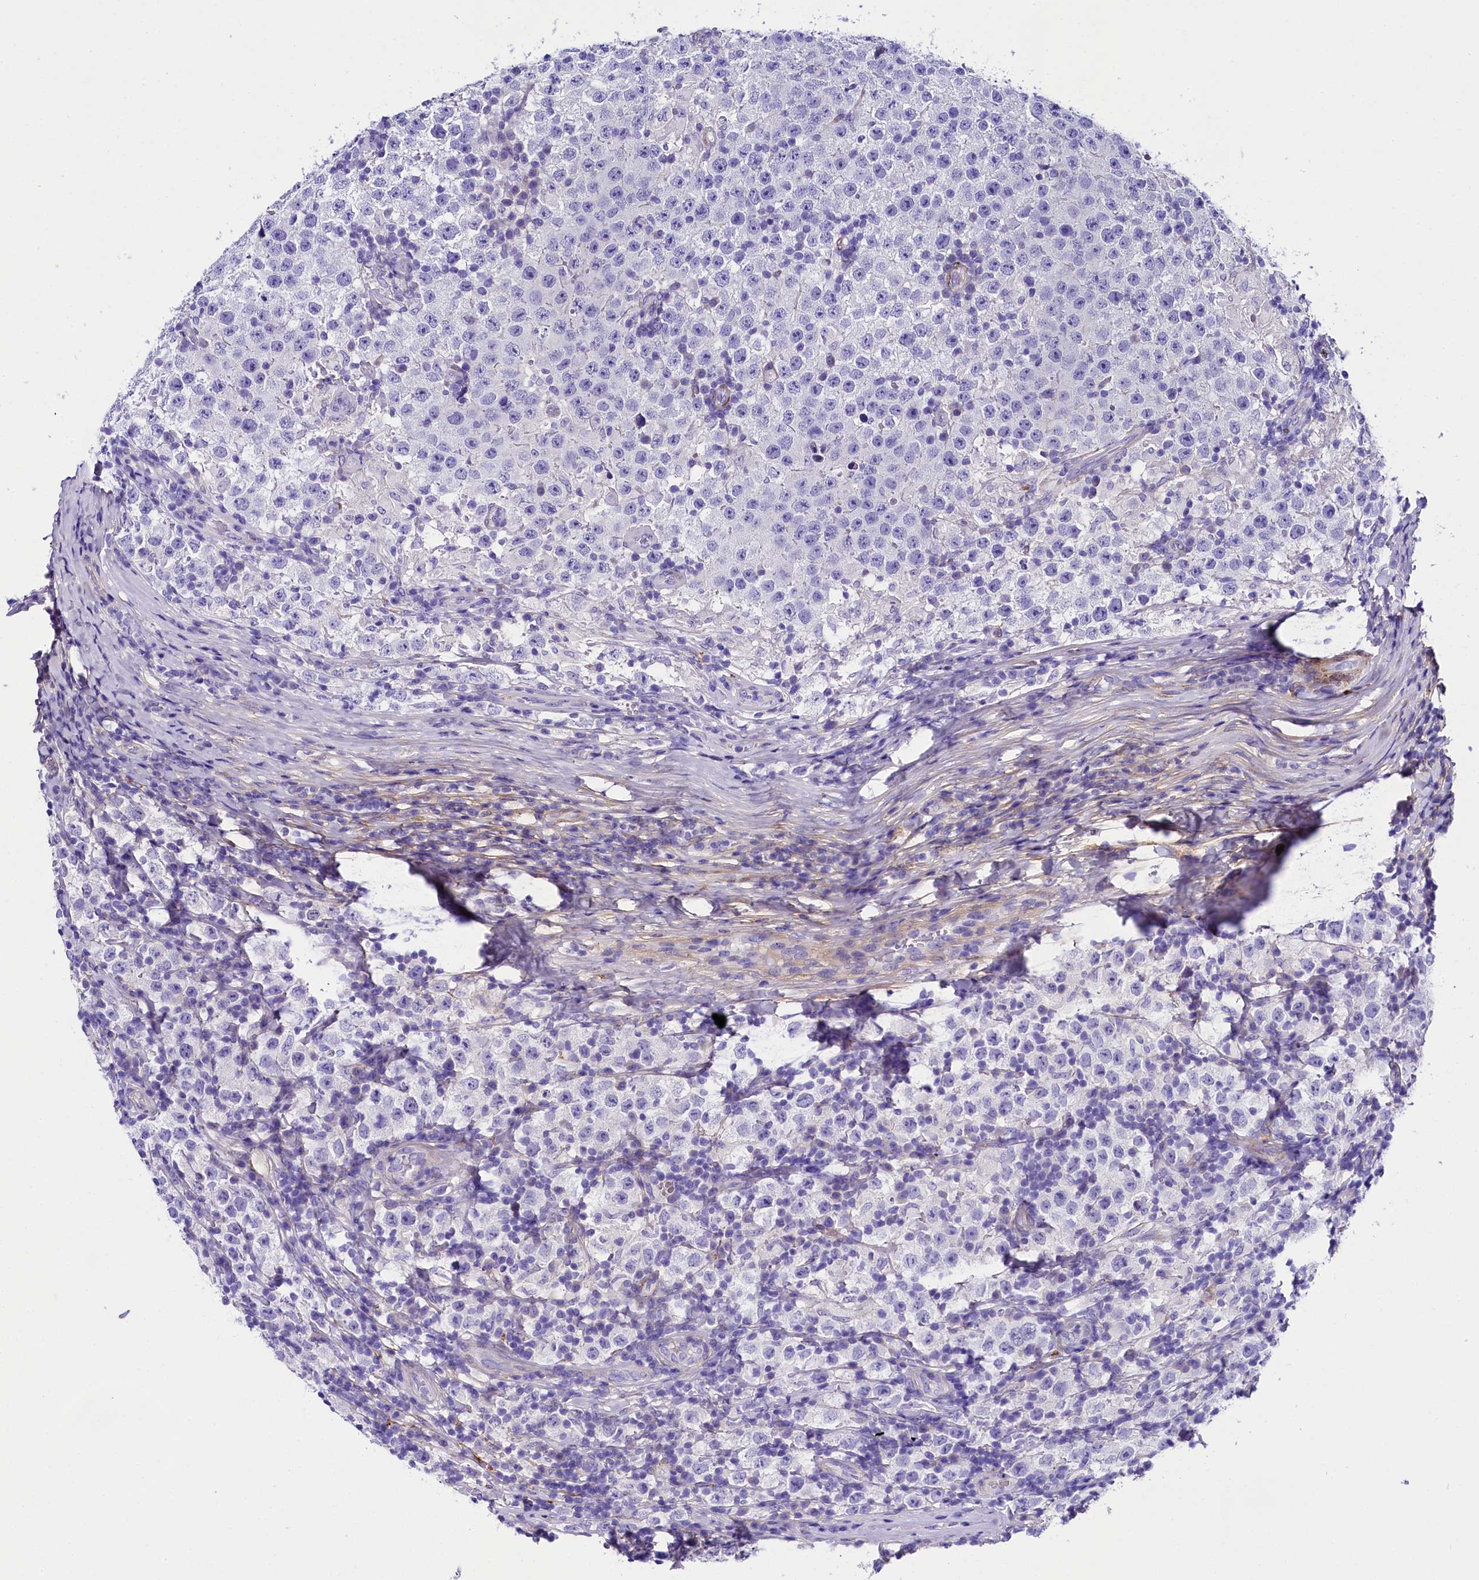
{"staining": {"intensity": "negative", "quantity": "none", "location": "none"}, "tissue": "testis cancer", "cell_type": "Tumor cells", "image_type": "cancer", "snomed": [{"axis": "morphology", "description": "Normal tissue, NOS"}, {"axis": "morphology", "description": "Urothelial carcinoma, High grade"}, {"axis": "morphology", "description": "Seminoma, NOS"}, {"axis": "morphology", "description": "Carcinoma, Embryonal, NOS"}, {"axis": "topography", "description": "Urinary bladder"}, {"axis": "topography", "description": "Testis"}], "caption": "DAB (3,3'-diaminobenzidine) immunohistochemical staining of human embryonal carcinoma (testis) displays no significant staining in tumor cells.", "gene": "SOD3", "patient": {"sex": "male", "age": 41}}